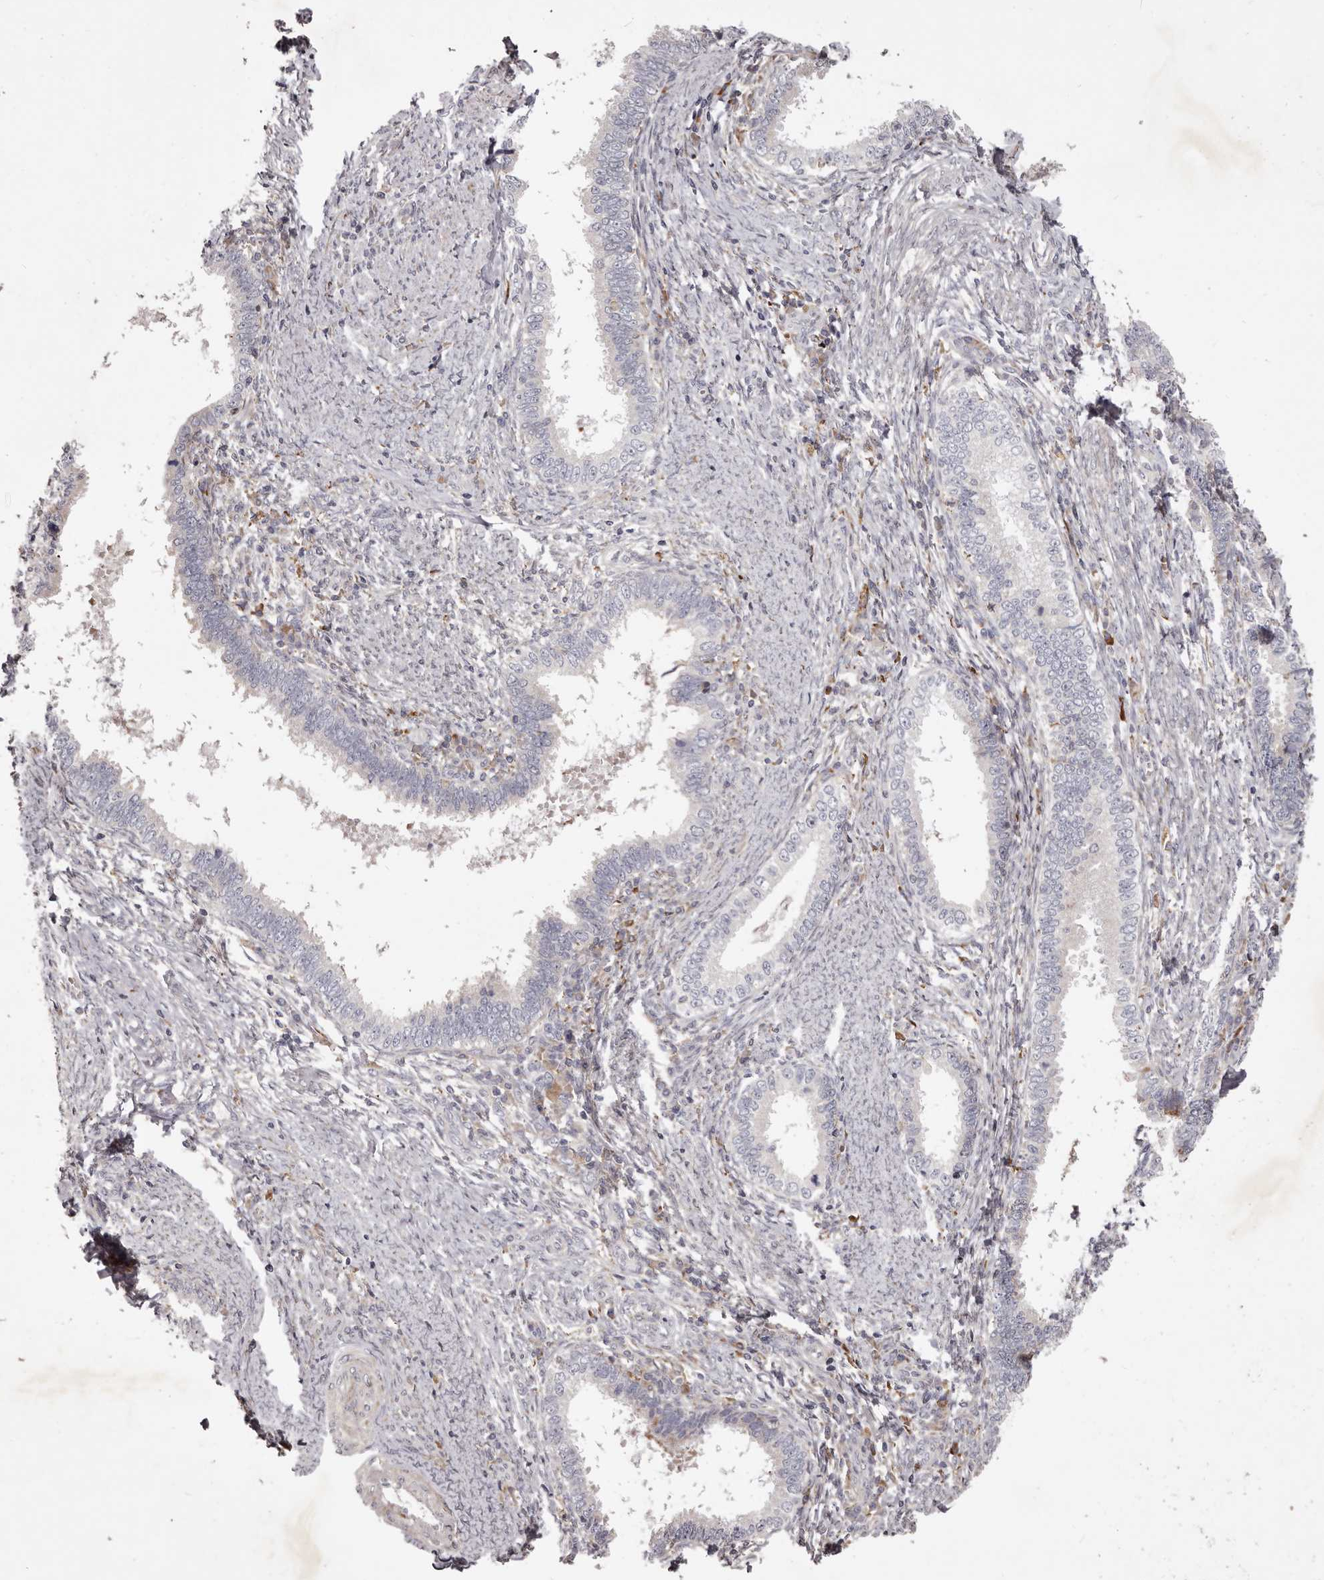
{"staining": {"intensity": "negative", "quantity": "none", "location": "none"}, "tissue": "cervical cancer", "cell_type": "Tumor cells", "image_type": "cancer", "snomed": [{"axis": "morphology", "description": "Adenocarcinoma, NOS"}, {"axis": "topography", "description": "Cervix"}], "caption": "Immunohistochemistry (IHC) photomicrograph of neoplastic tissue: cervical adenocarcinoma stained with DAB (3,3'-diaminobenzidine) displays no significant protein positivity in tumor cells.", "gene": "ALPK1", "patient": {"sex": "female", "age": 36}}